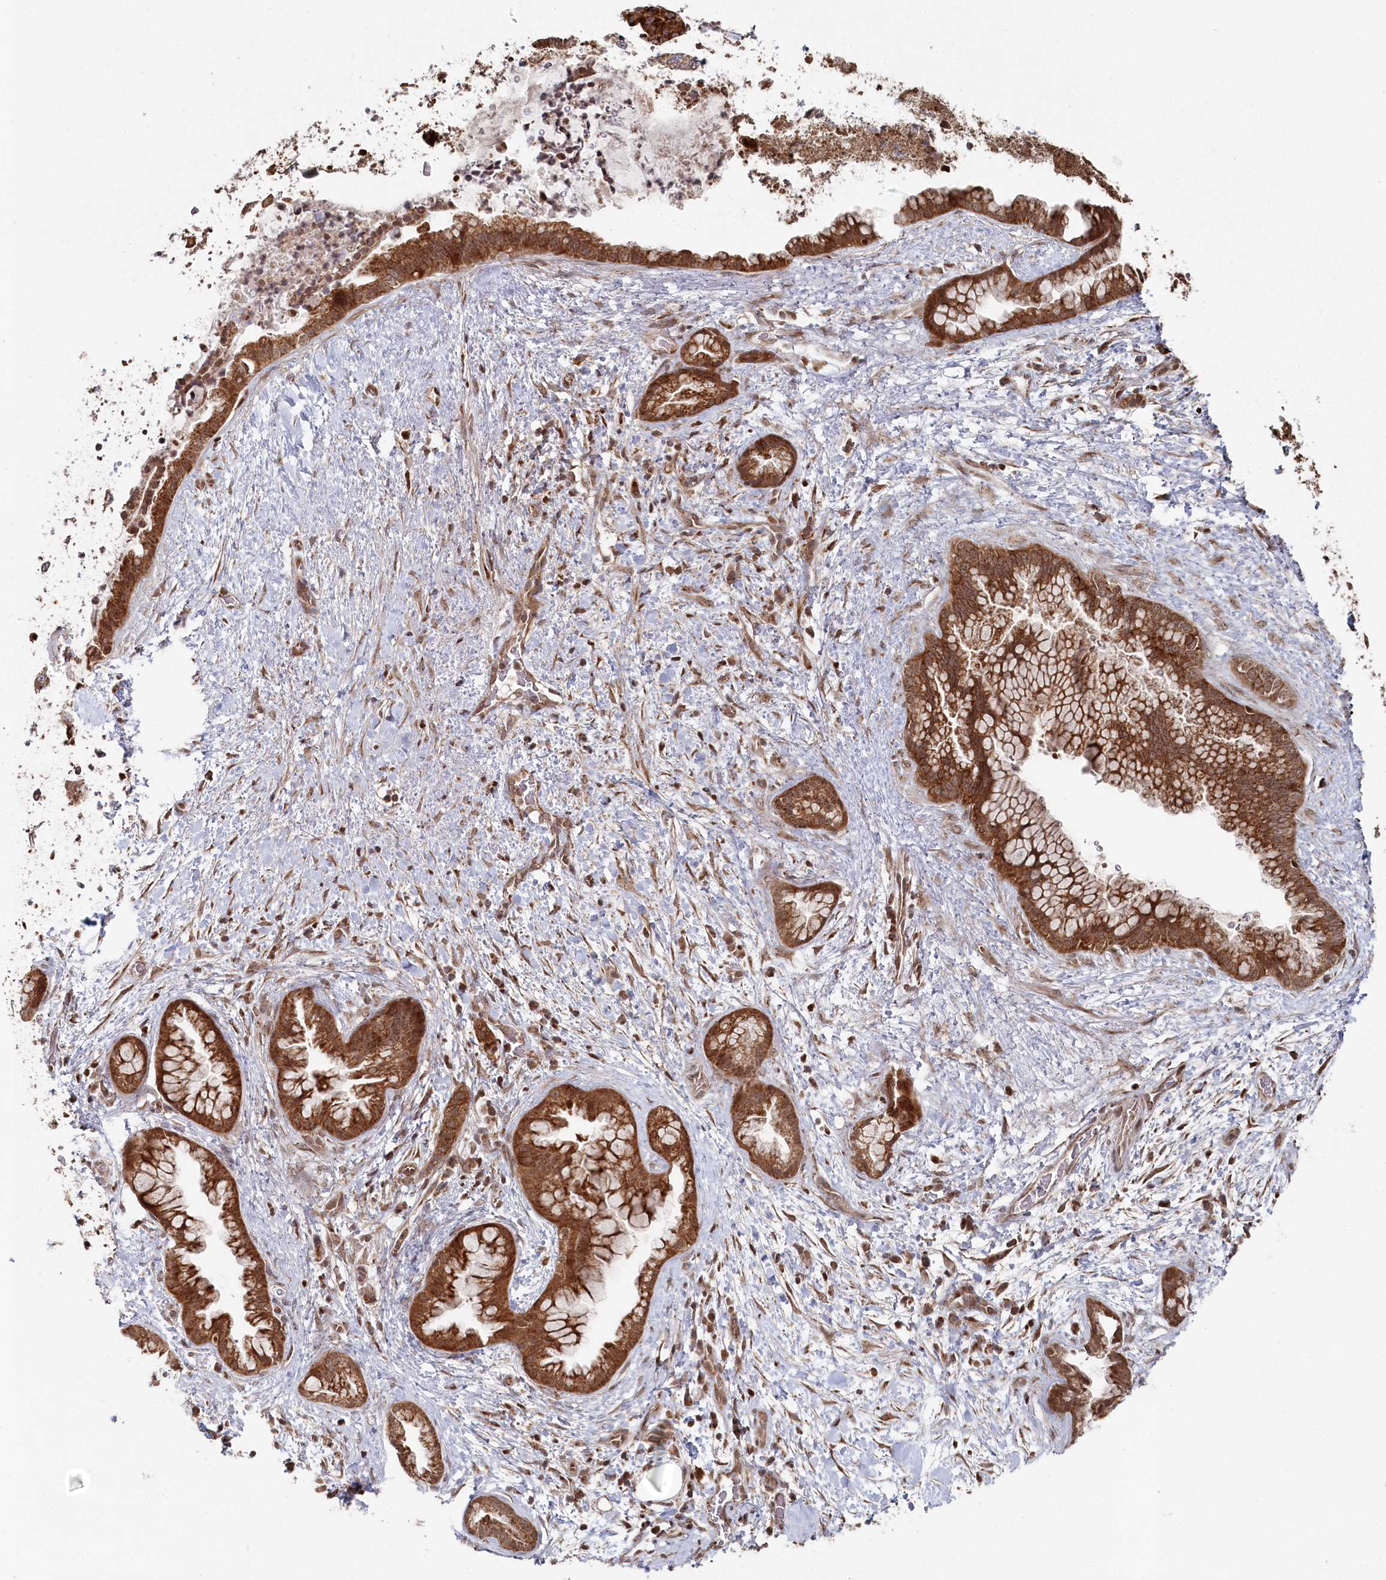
{"staining": {"intensity": "moderate", "quantity": ">75%", "location": "cytoplasmic/membranous"}, "tissue": "pancreatic cancer", "cell_type": "Tumor cells", "image_type": "cancer", "snomed": [{"axis": "morphology", "description": "Adenocarcinoma, NOS"}, {"axis": "topography", "description": "Pancreas"}], "caption": "Tumor cells show medium levels of moderate cytoplasmic/membranous staining in approximately >75% of cells in human pancreatic adenocarcinoma.", "gene": "WAPL", "patient": {"sex": "female", "age": 78}}